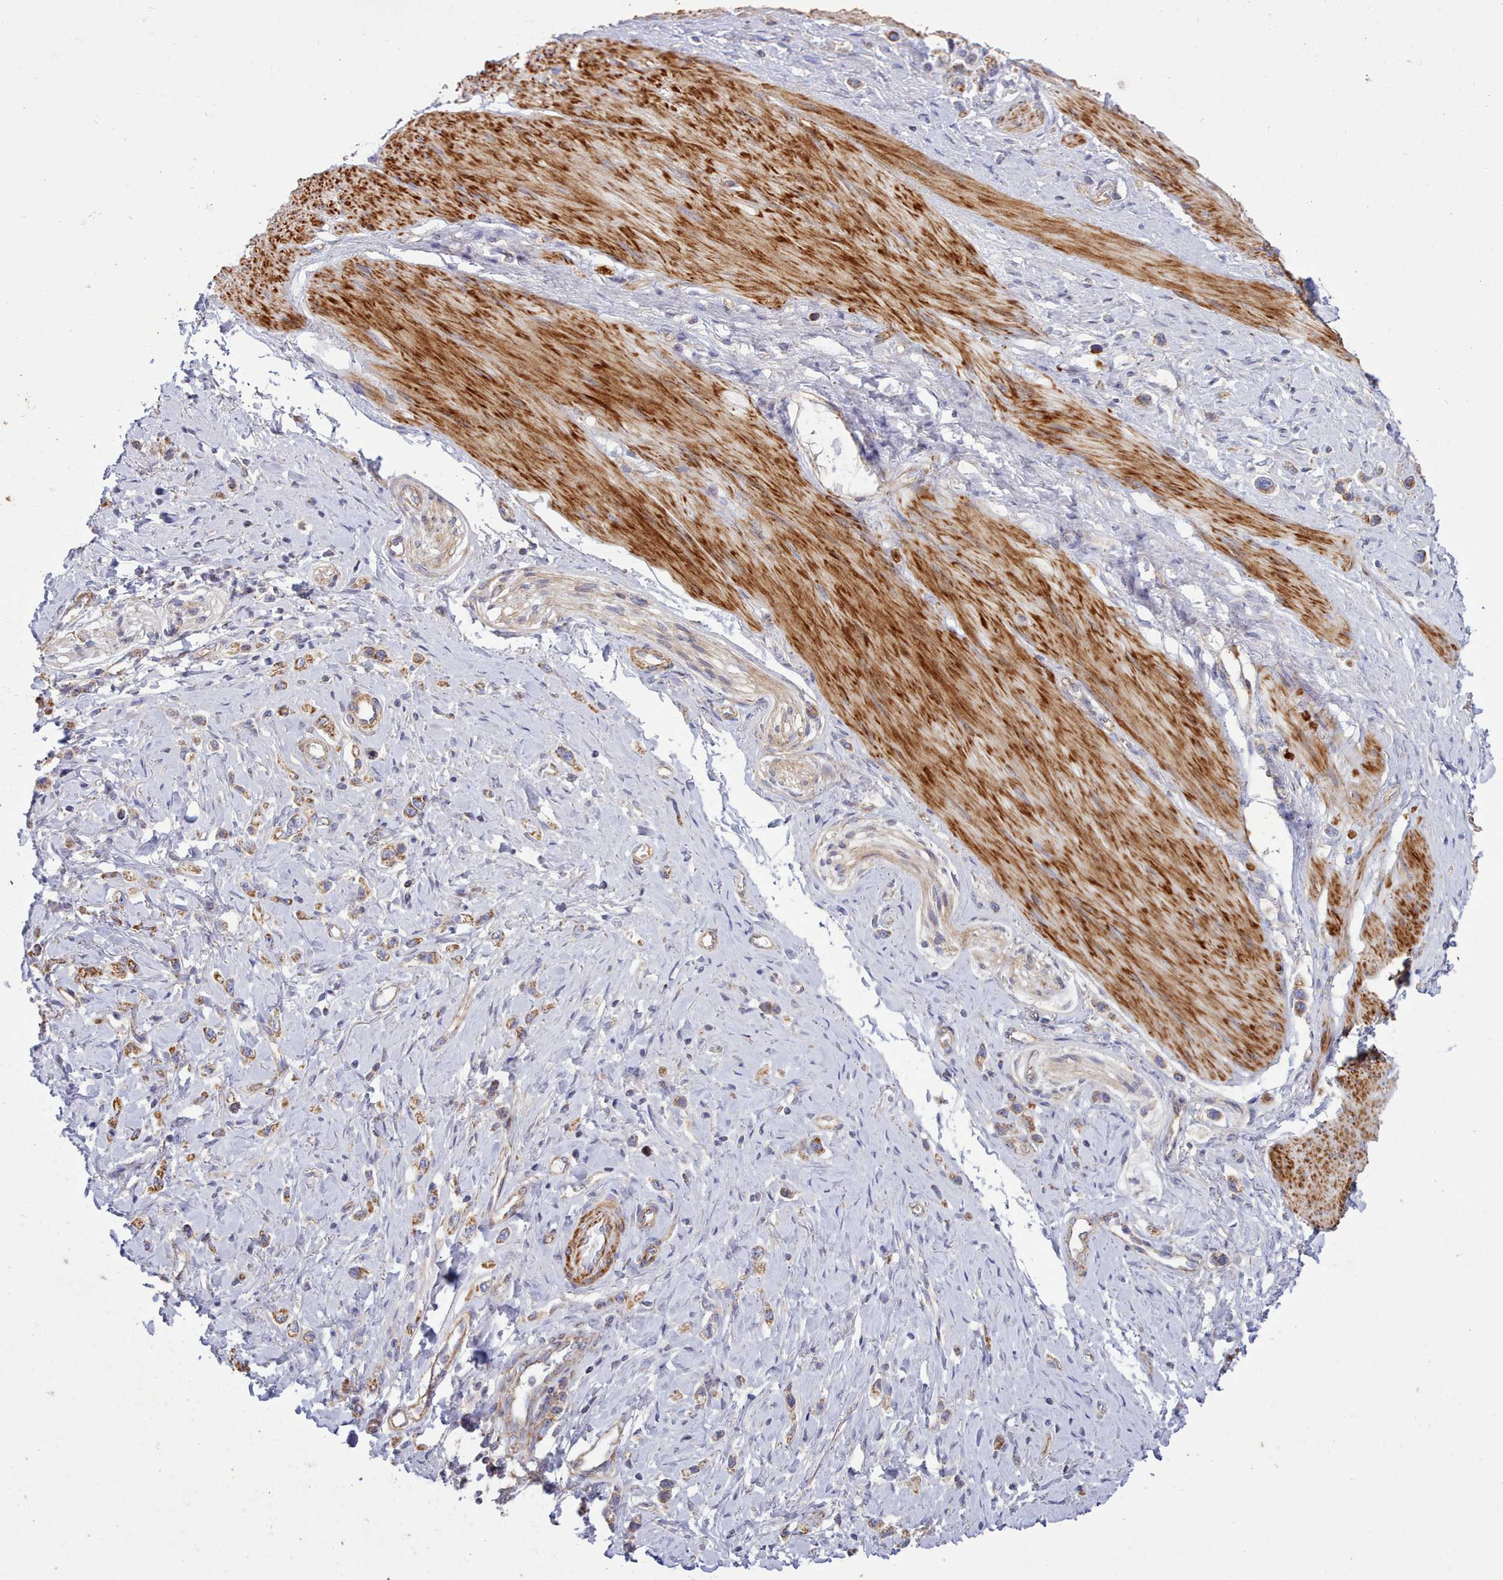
{"staining": {"intensity": "moderate", "quantity": "25%-75%", "location": "cytoplasmic/membranous"}, "tissue": "stomach cancer", "cell_type": "Tumor cells", "image_type": "cancer", "snomed": [{"axis": "morphology", "description": "Adenocarcinoma, NOS"}, {"axis": "topography", "description": "Stomach"}], "caption": "Stomach cancer tissue reveals moderate cytoplasmic/membranous positivity in approximately 25%-75% of tumor cells, visualized by immunohistochemistry.", "gene": "MRPL21", "patient": {"sex": "female", "age": 65}}